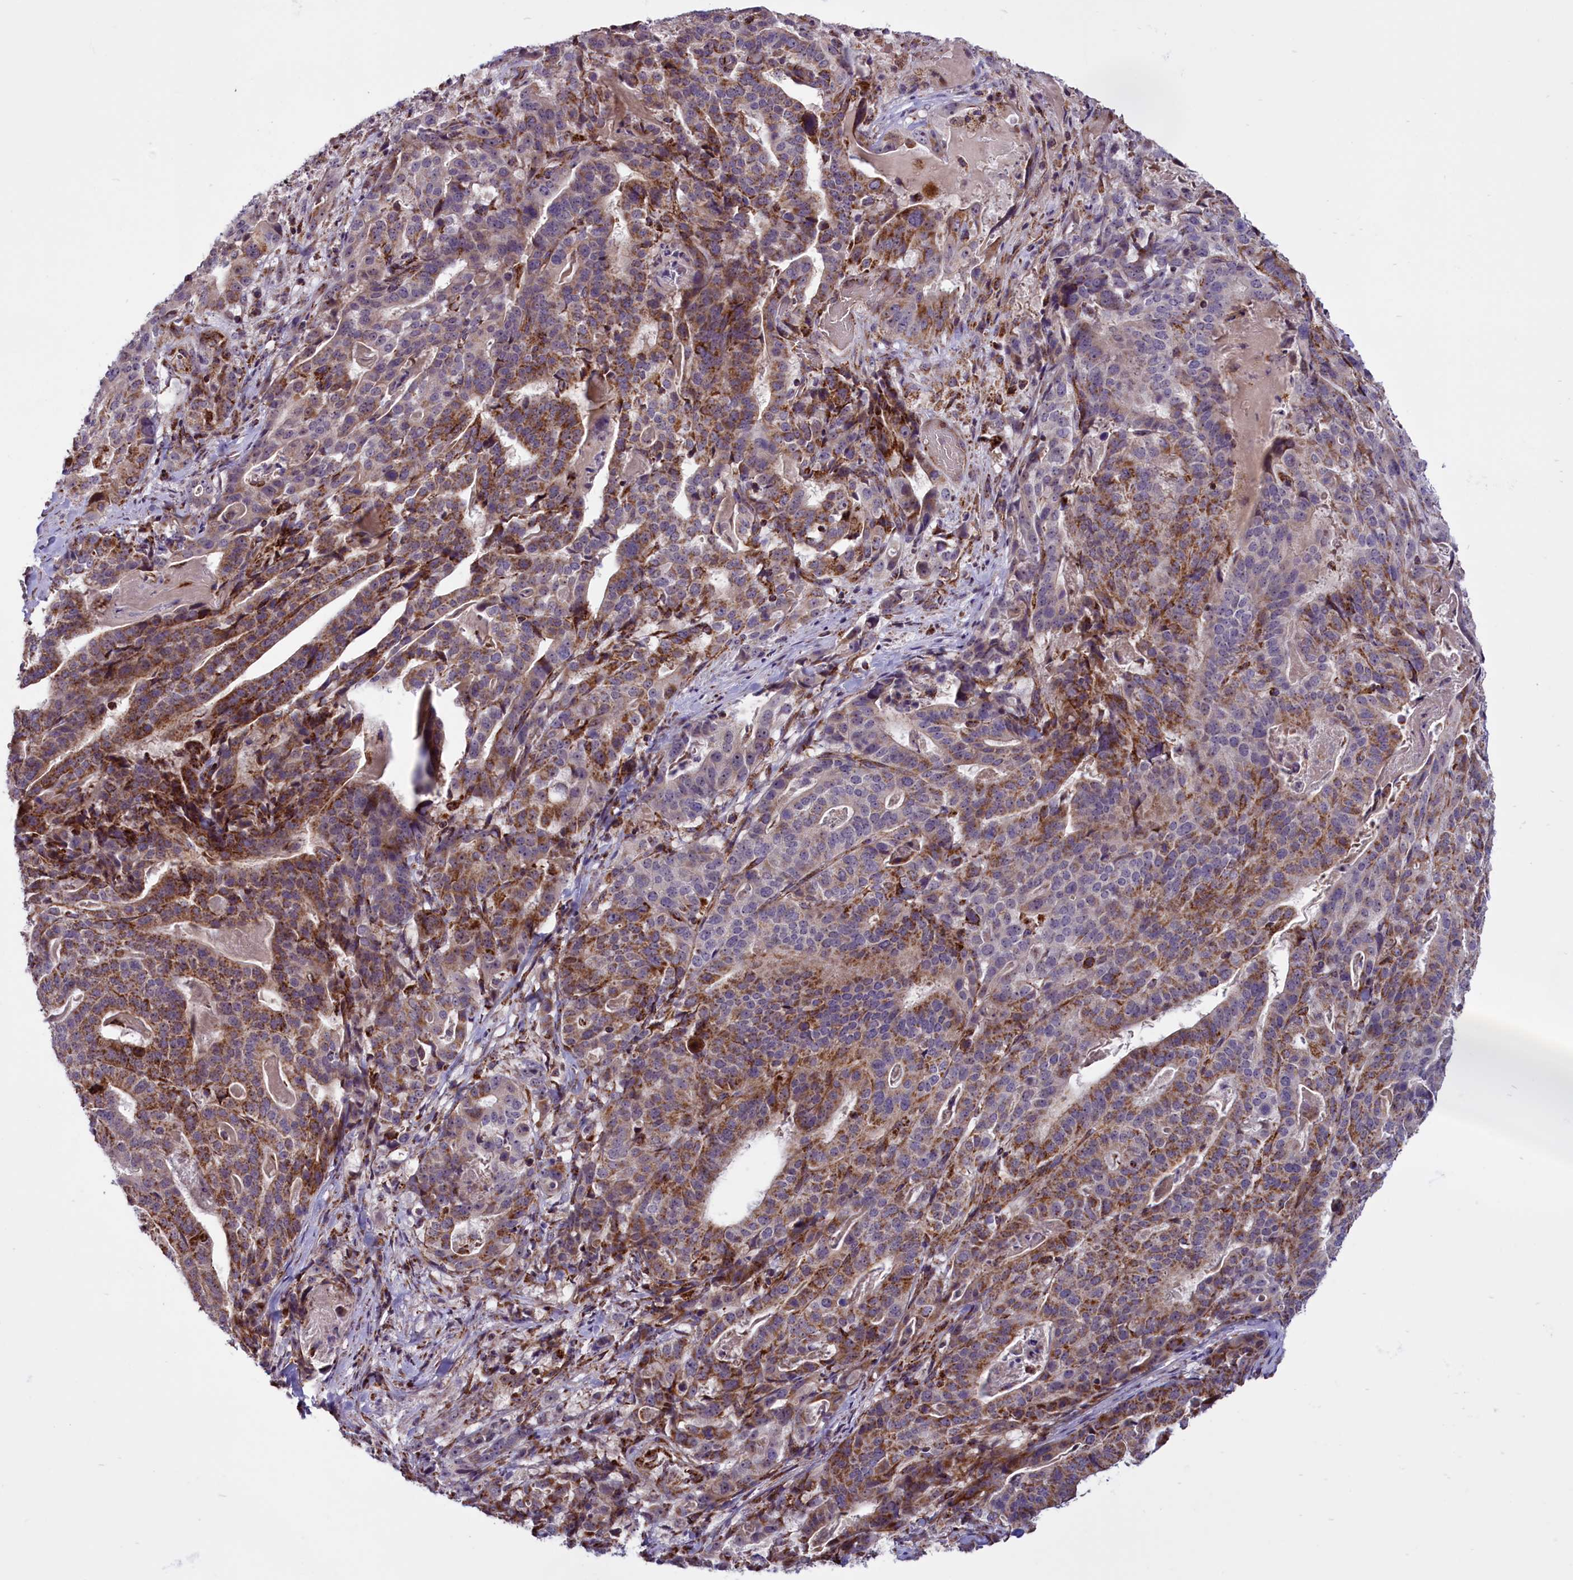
{"staining": {"intensity": "moderate", "quantity": "25%-75%", "location": "cytoplasmic/membranous"}, "tissue": "stomach cancer", "cell_type": "Tumor cells", "image_type": "cancer", "snomed": [{"axis": "morphology", "description": "Adenocarcinoma, NOS"}, {"axis": "topography", "description": "Stomach"}], "caption": "Immunohistochemistry (DAB) staining of human stomach adenocarcinoma exhibits moderate cytoplasmic/membranous protein positivity in about 25%-75% of tumor cells.", "gene": "NDUFS5", "patient": {"sex": "male", "age": 48}}